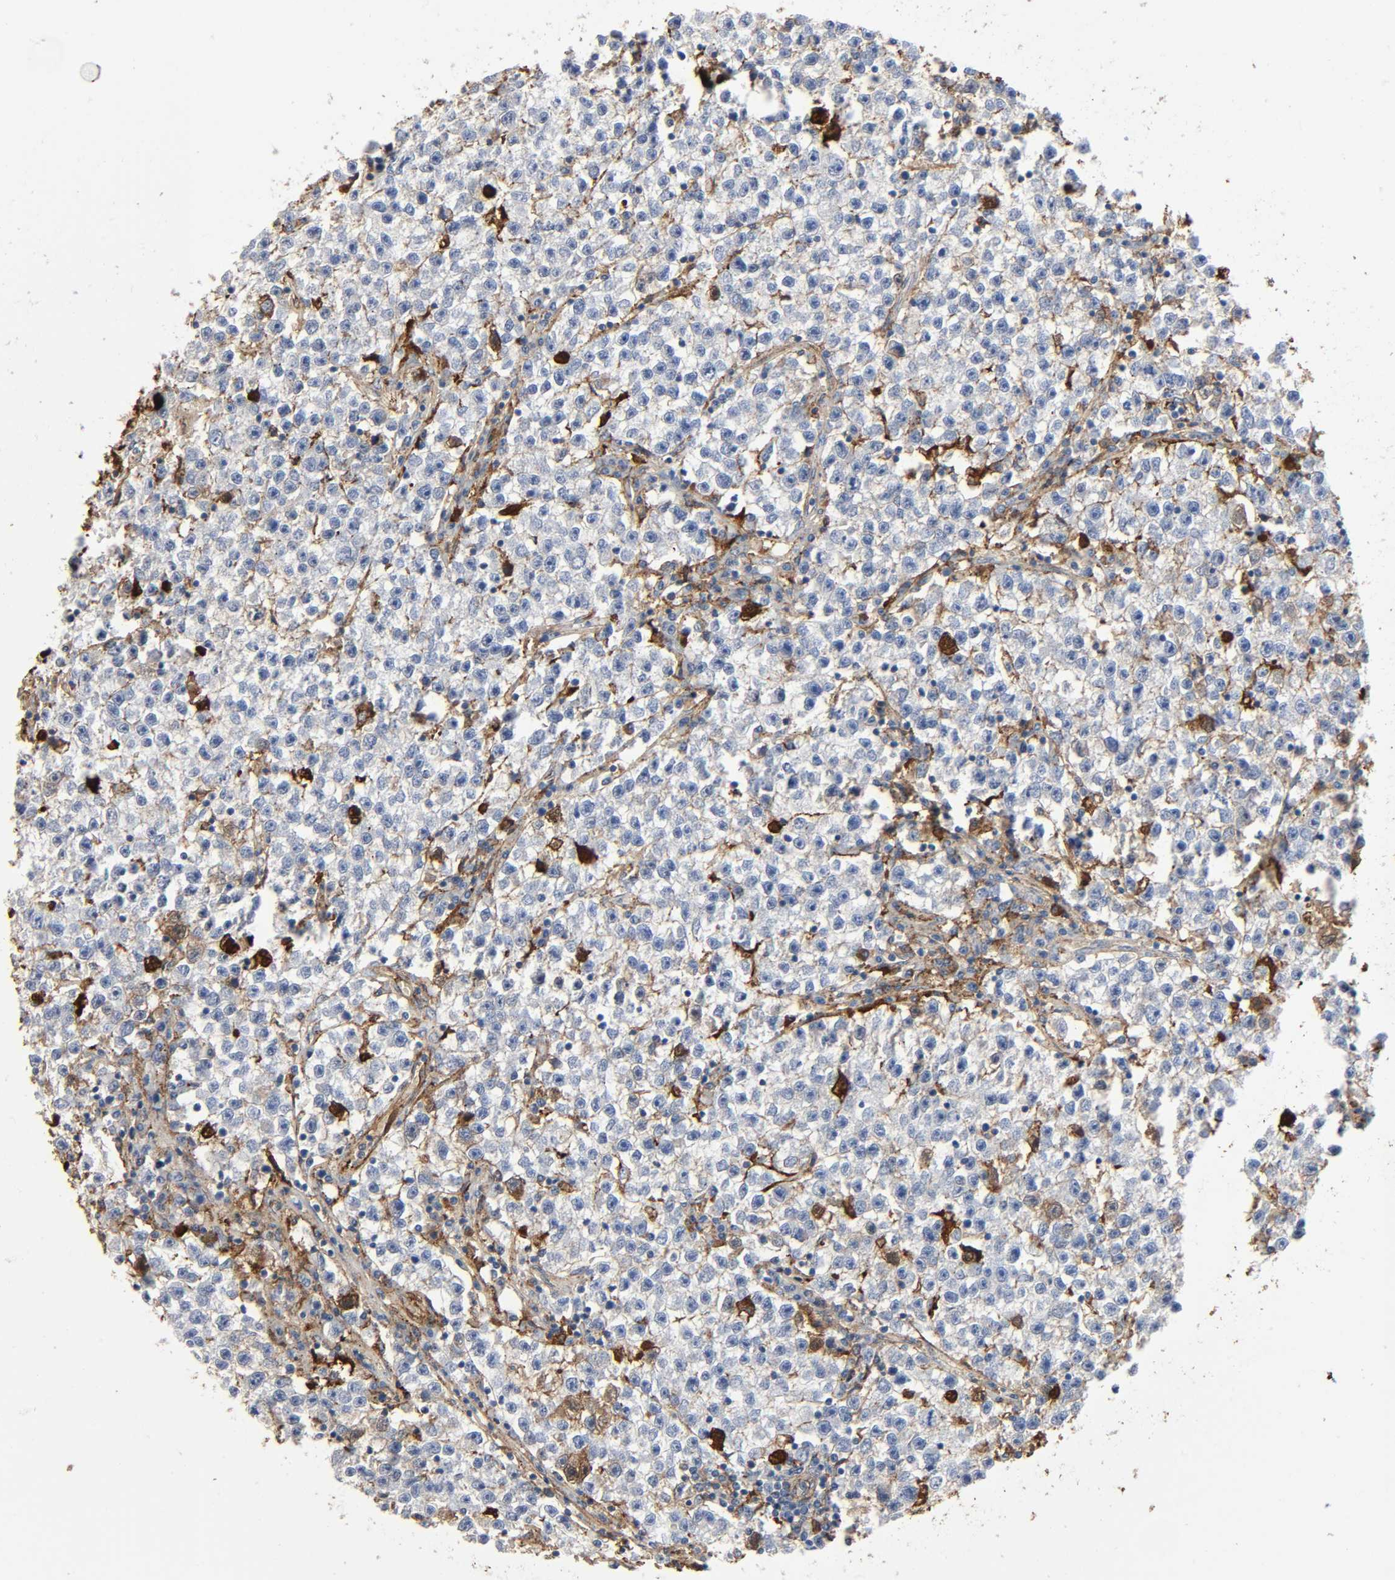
{"staining": {"intensity": "moderate", "quantity": "25%-75%", "location": "cytoplasmic/membranous"}, "tissue": "testis cancer", "cell_type": "Tumor cells", "image_type": "cancer", "snomed": [{"axis": "morphology", "description": "Seminoma, NOS"}, {"axis": "topography", "description": "Testis"}], "caption": "Testis cancer (seminoma) tissue shows moderate cytoplasmic/membranous positivity in about 25%-75% of tumor cells, visualized by immunohistochemistry.", "gene": "C3", "patient": {"sex": "male", "age": 22}}